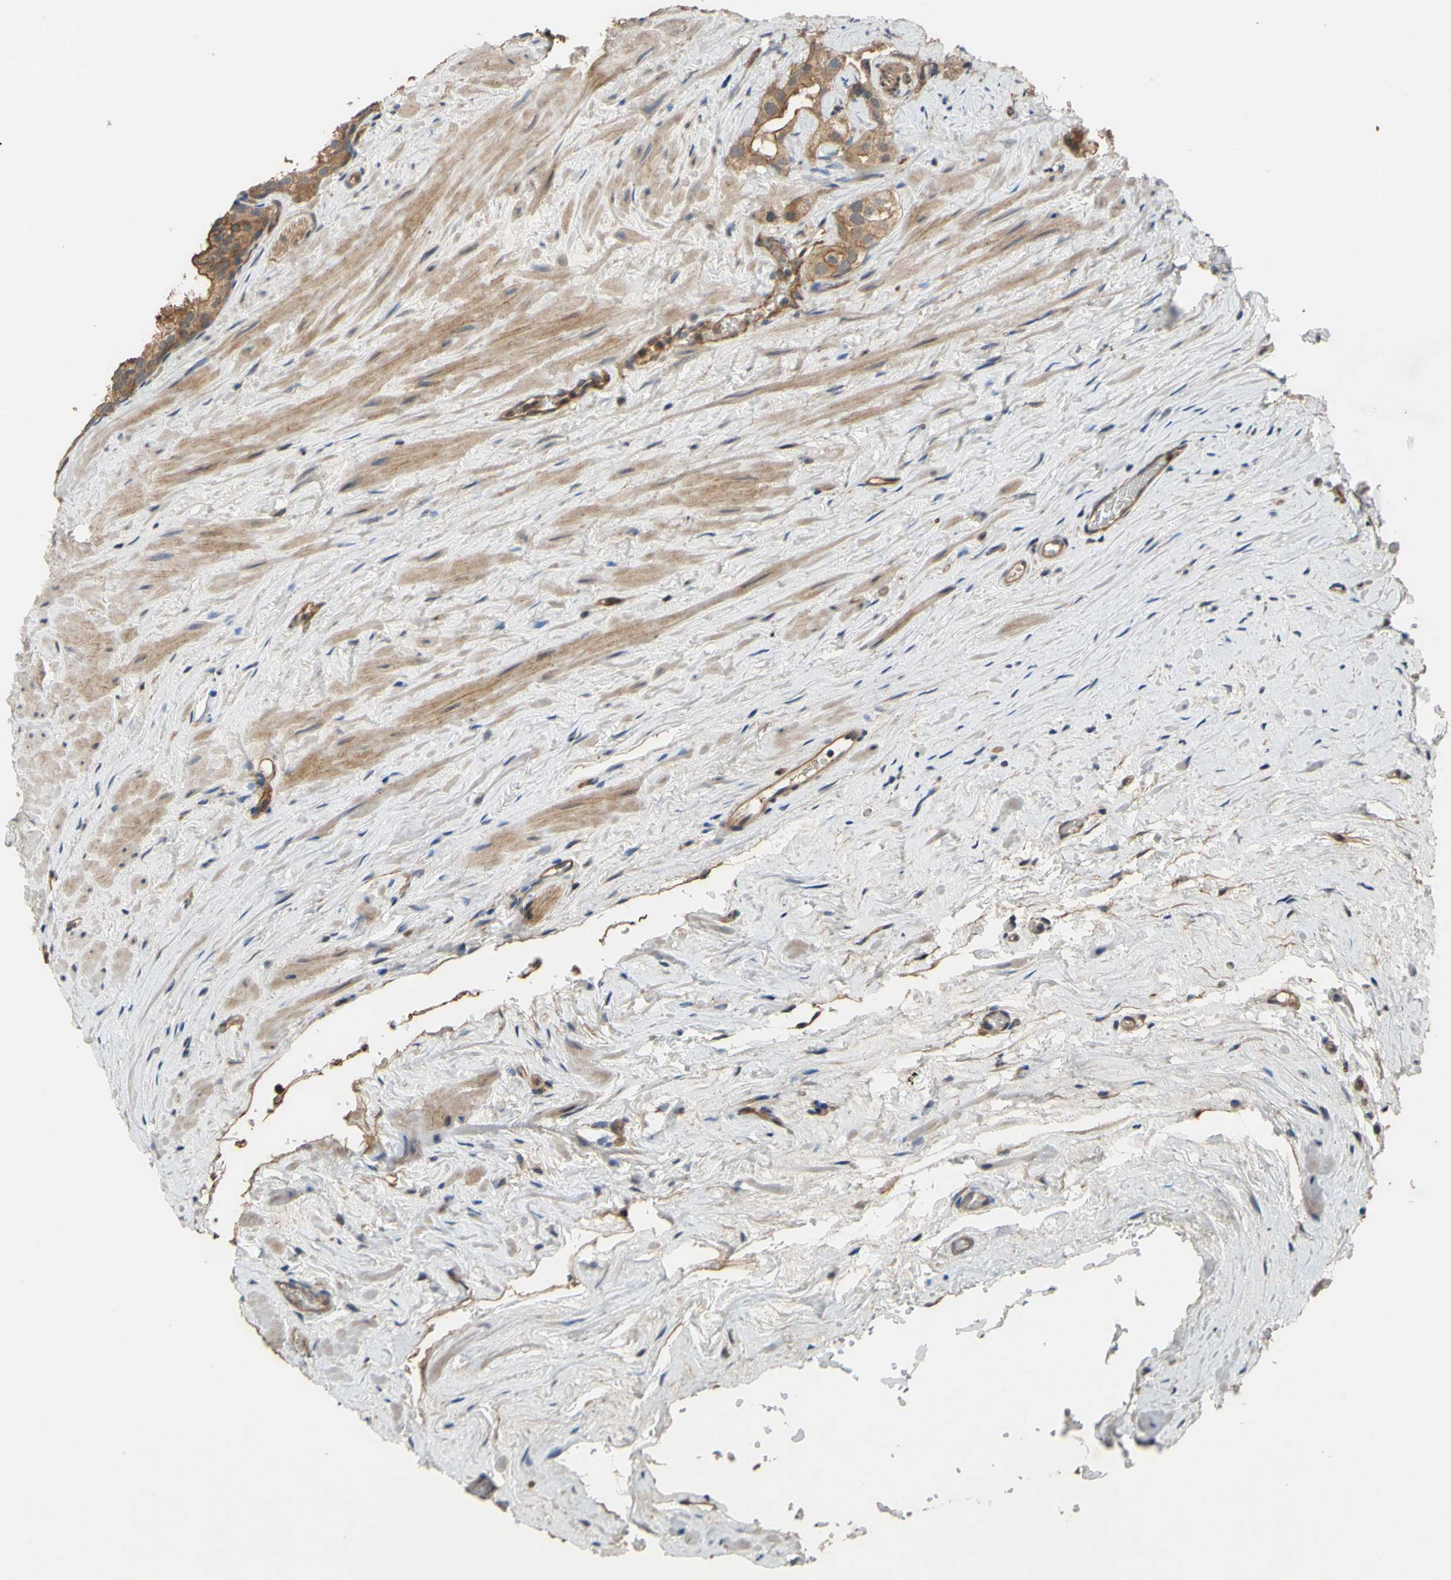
{"staining": {"intensity": "moderate", "quantity": ">75%", "location": "cytoplasmic/membranous"}, "tissue": "prostate cancer", "cell_type": "Tumor cells", "image_type": "cancer", "snomed": [{"axis": "morphology", "description": "Adenocarcinoma, Low grade"}, {"axis": "topography", "description": "Prostate"}], "caption": "Immunohistochemical staining of human prostate cancer (adenocarcinoma (low-grade)) displays medium levels of moderate cytoplasmic/membranous staining in approximately >75% of tumor cells.", "gene": "SHROOM4", "patient": {"sex": "male", "age": 59}}